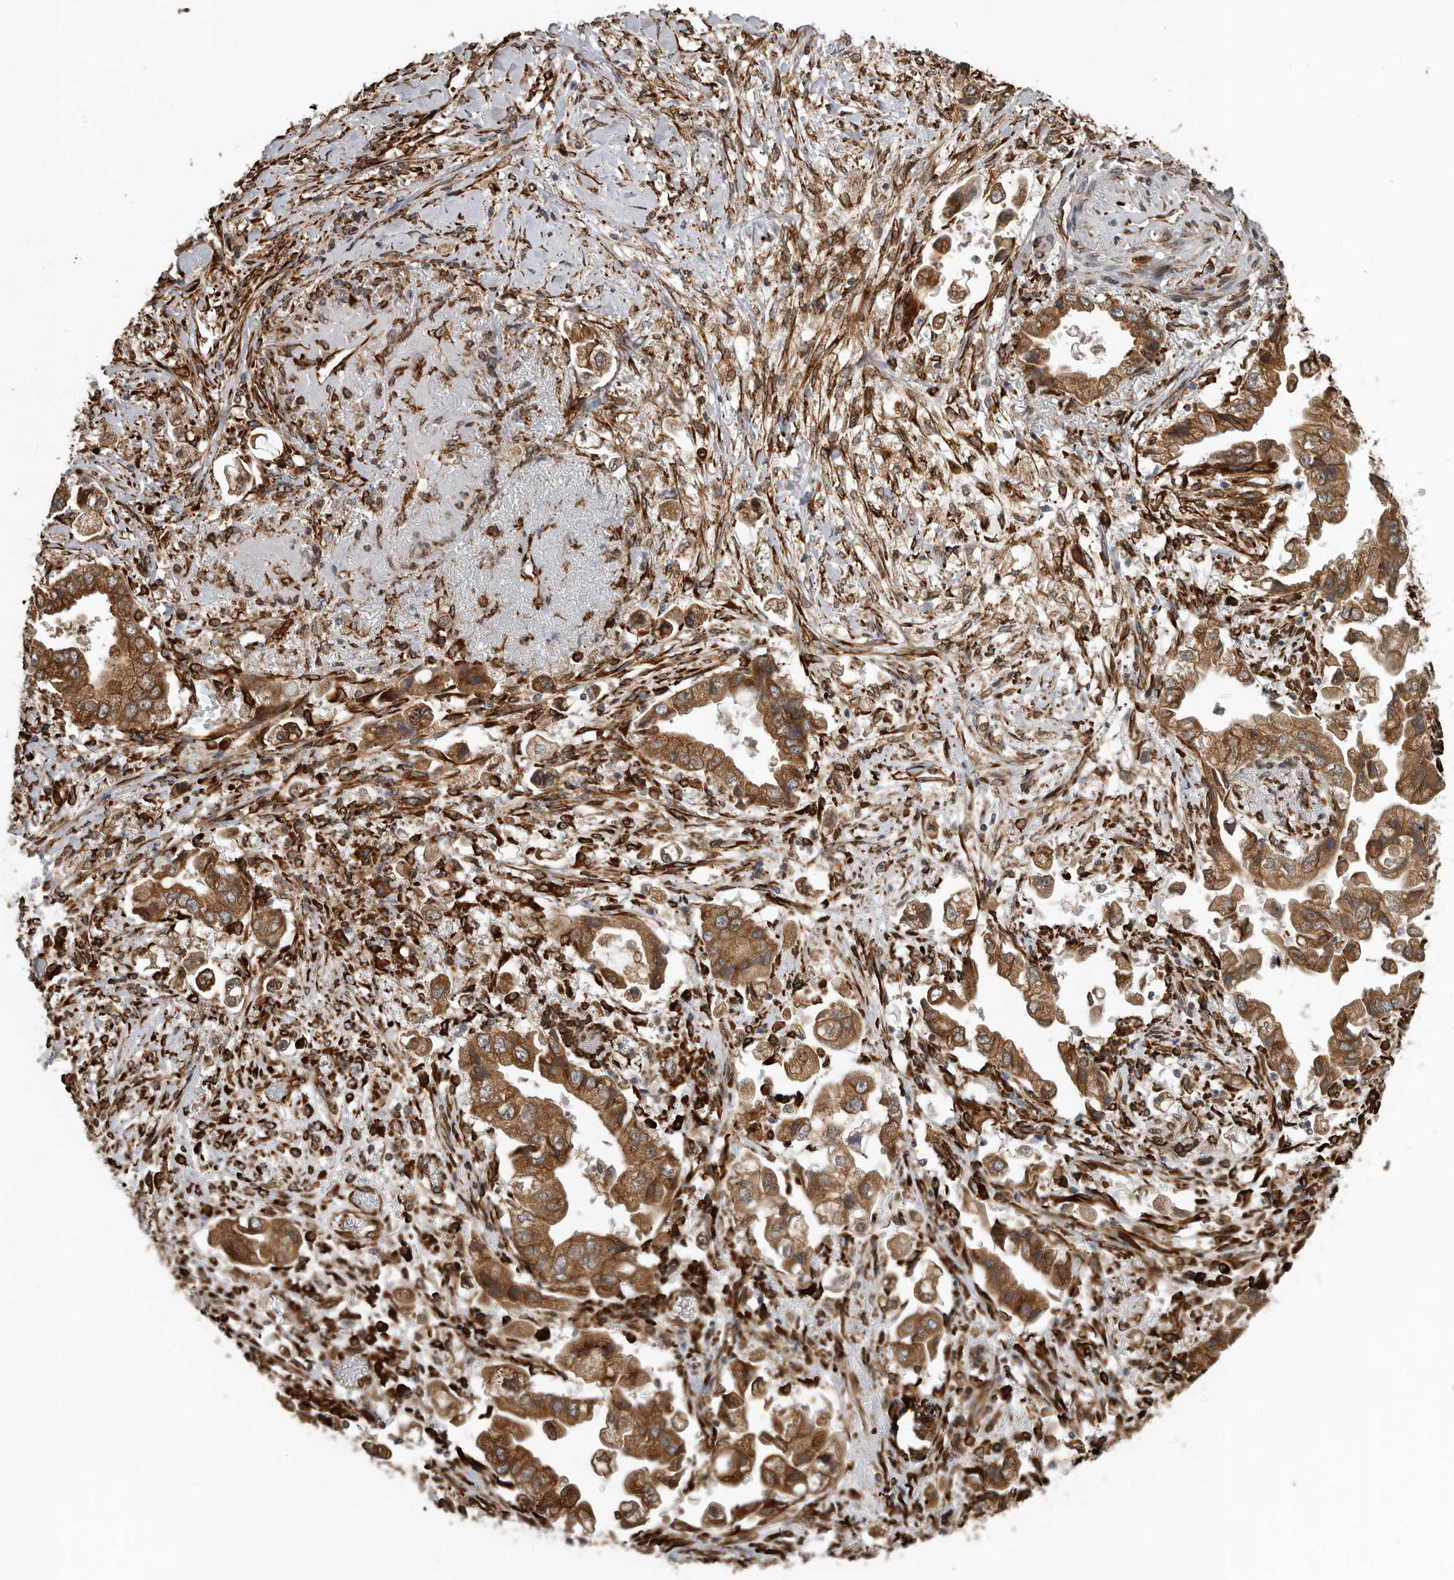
{"staining": {"intensity": "moderate", "quantity": ">75%", "location": "cytoplasmic/membranous"}, "tissue": "stomach cancer", "cell_type": "Tumor cells", "image_type": "cancer", "snomed": [{"axis": "morphology", "description": "Adenocarcinoma, NOS"}, {"axis": "topography", "description": "Stomach"}], "caption": "Stomach cancer stained for a protein (brown) reveals moderate cytoplasmic/membranous positive expression in approximately >75% of tumor cells.", "gene": "CEP350", "patient": {"sex": "male", "age": 62}}